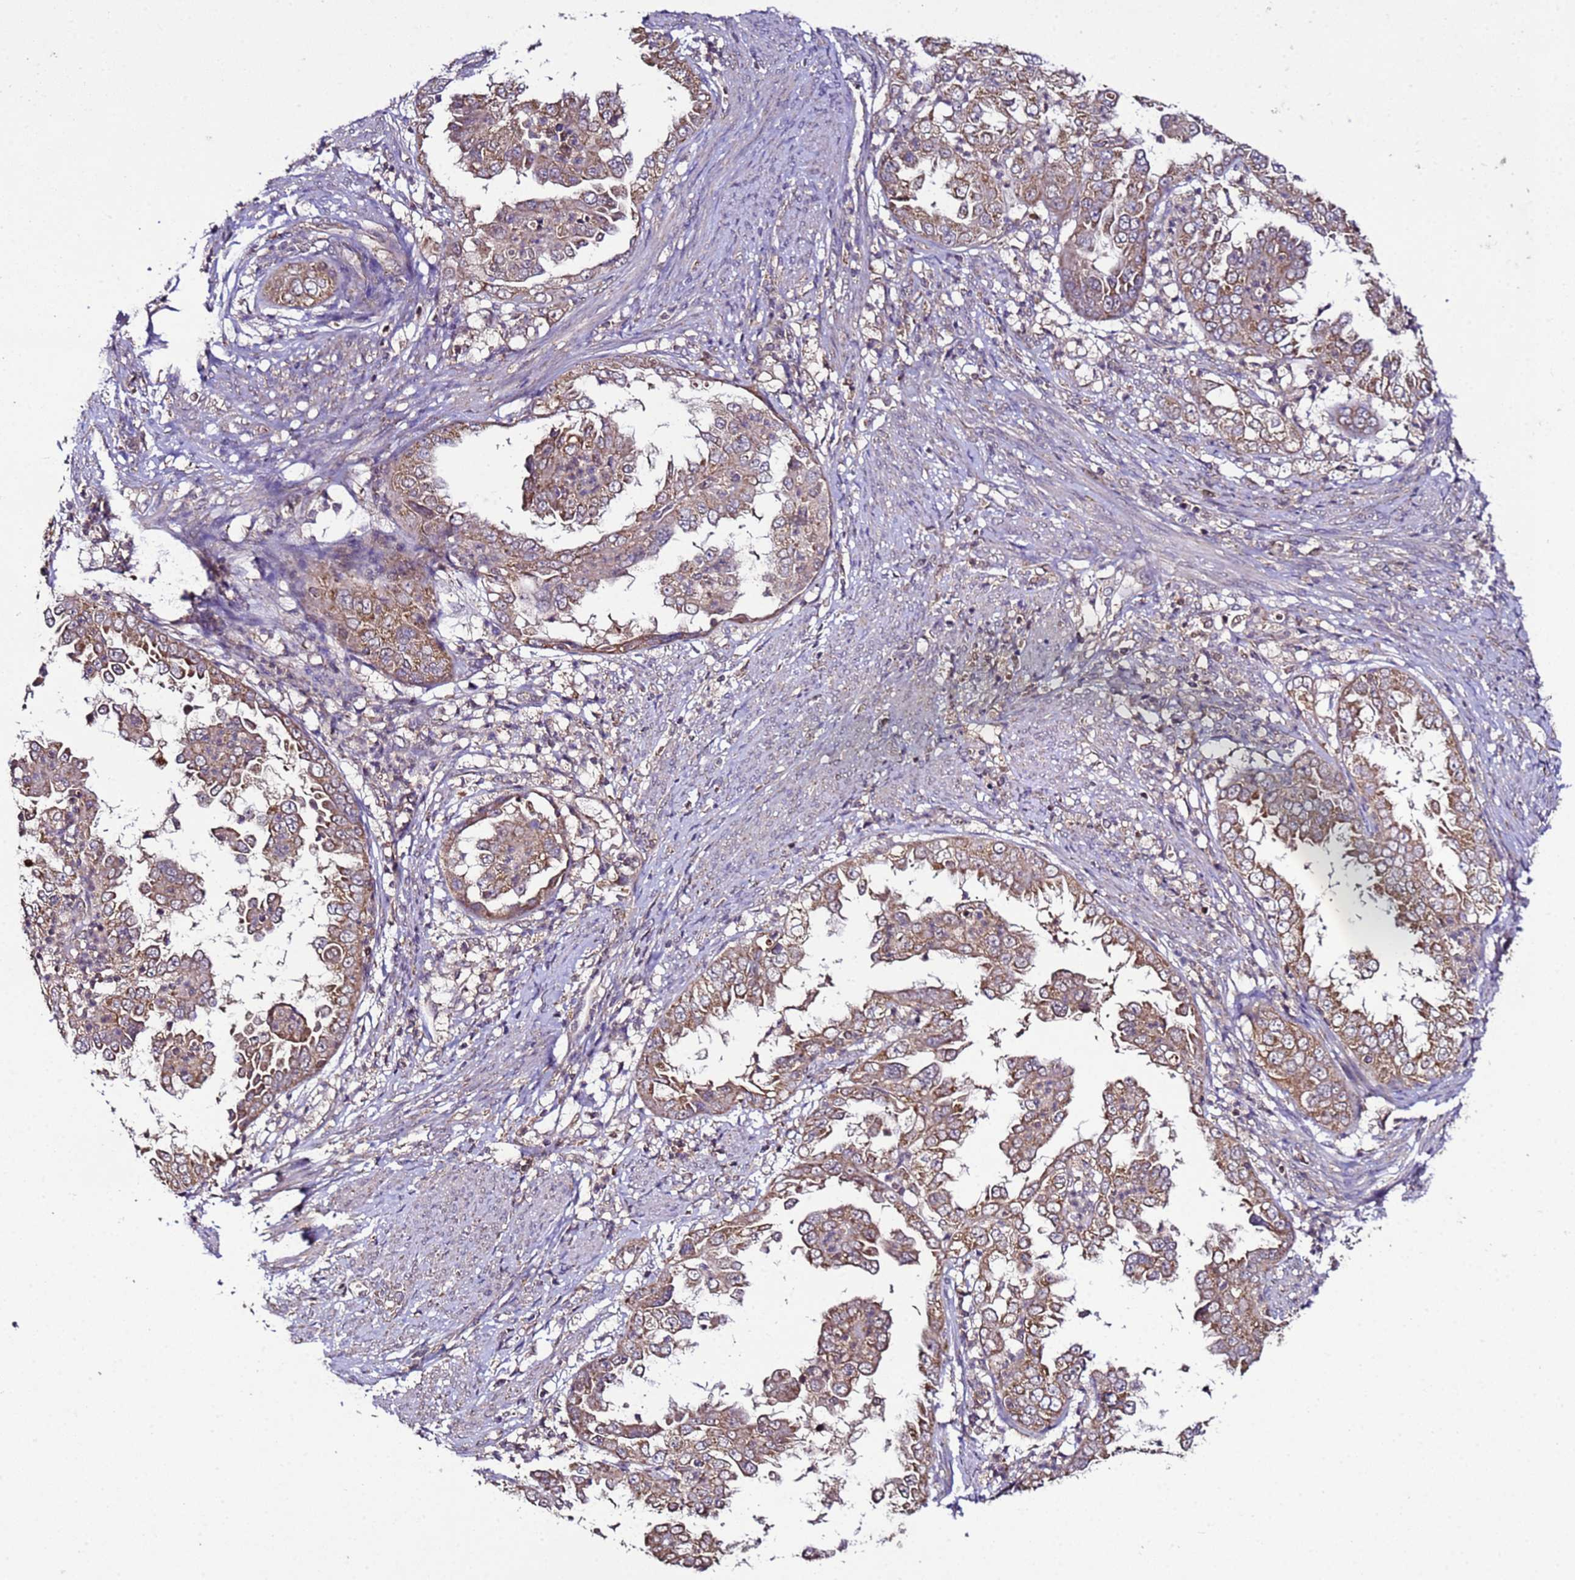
{"staining": {"intensity": "moderate", "quantity": ">75%", "location": "cytoplasmic/membranous"}, "tissue": "endometrial cancer", "cell_type": "Tumor cells", "image_type": "cancer", "snomed": [{"axis": "morphology", "description": "Adenocarcinoma, NOS"}, {"axis": "topography", "description": "Endometrium"}], "caption": "Protein expression analysis of endometrial adenocarcinoma exhibits moderate cytoplasmic/membranous staining in approximately >75% of tumor cells.", "gene": "HSPBAP1", "patient": {"sex": "female", "age": 85}}